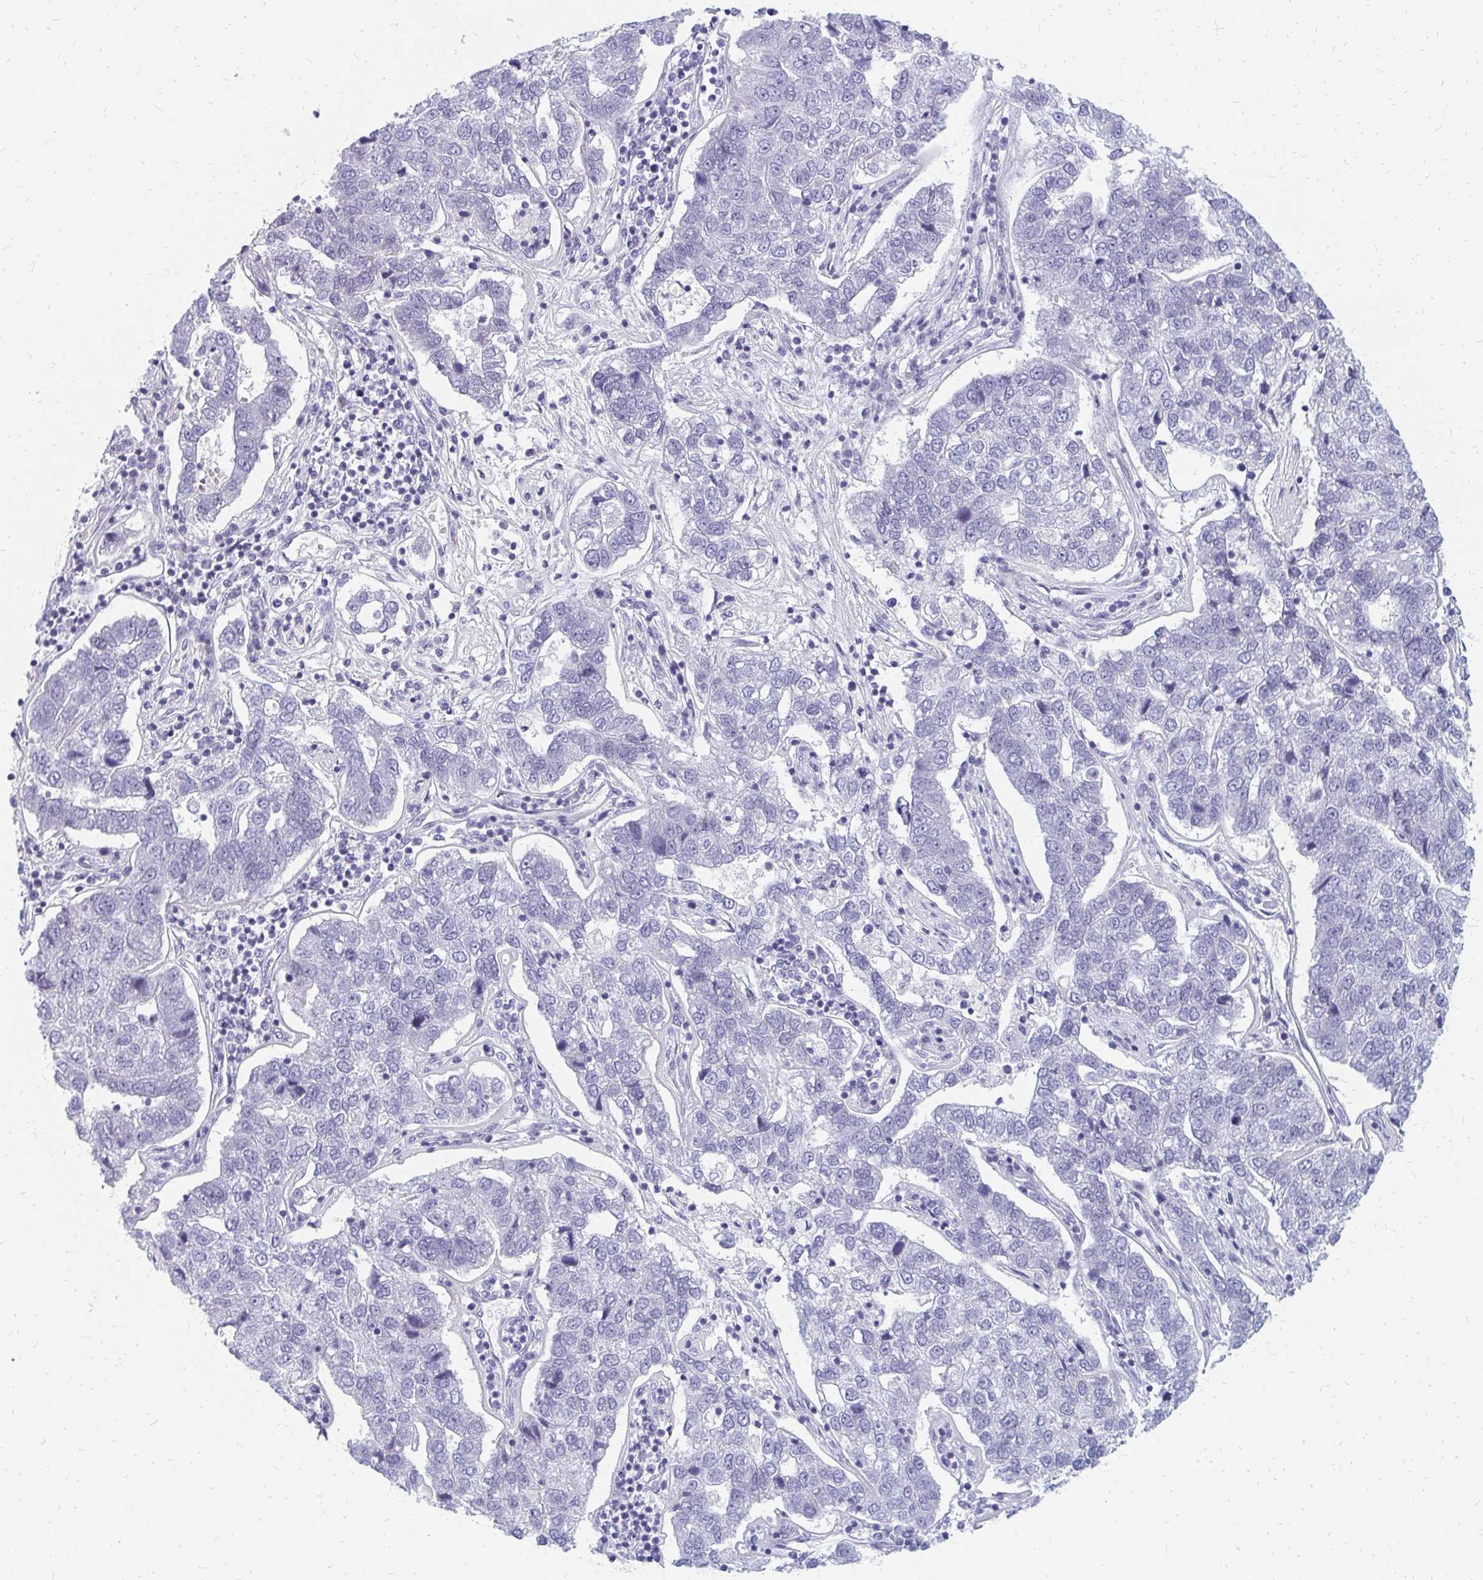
{"staining": {"intensity": "negative", "quantity": "none", "location": "none"}, "tissue": "pancreatic cancer", "cell_type": "Tumor cells", "image_type": "cancer", "snomed": [{"axis": "morphology", "description": "Adenocarcinoma, NOS"}, {"axis": "topography", "description": "Pancreas"}], "caption": "IHC image of human adenocarcinoma (pancreatic) stained for a protein (brown), which shows no positivity in tumor cells.", "gene": "OR10V1", "patient": {"sex": "female", "age": 61}}